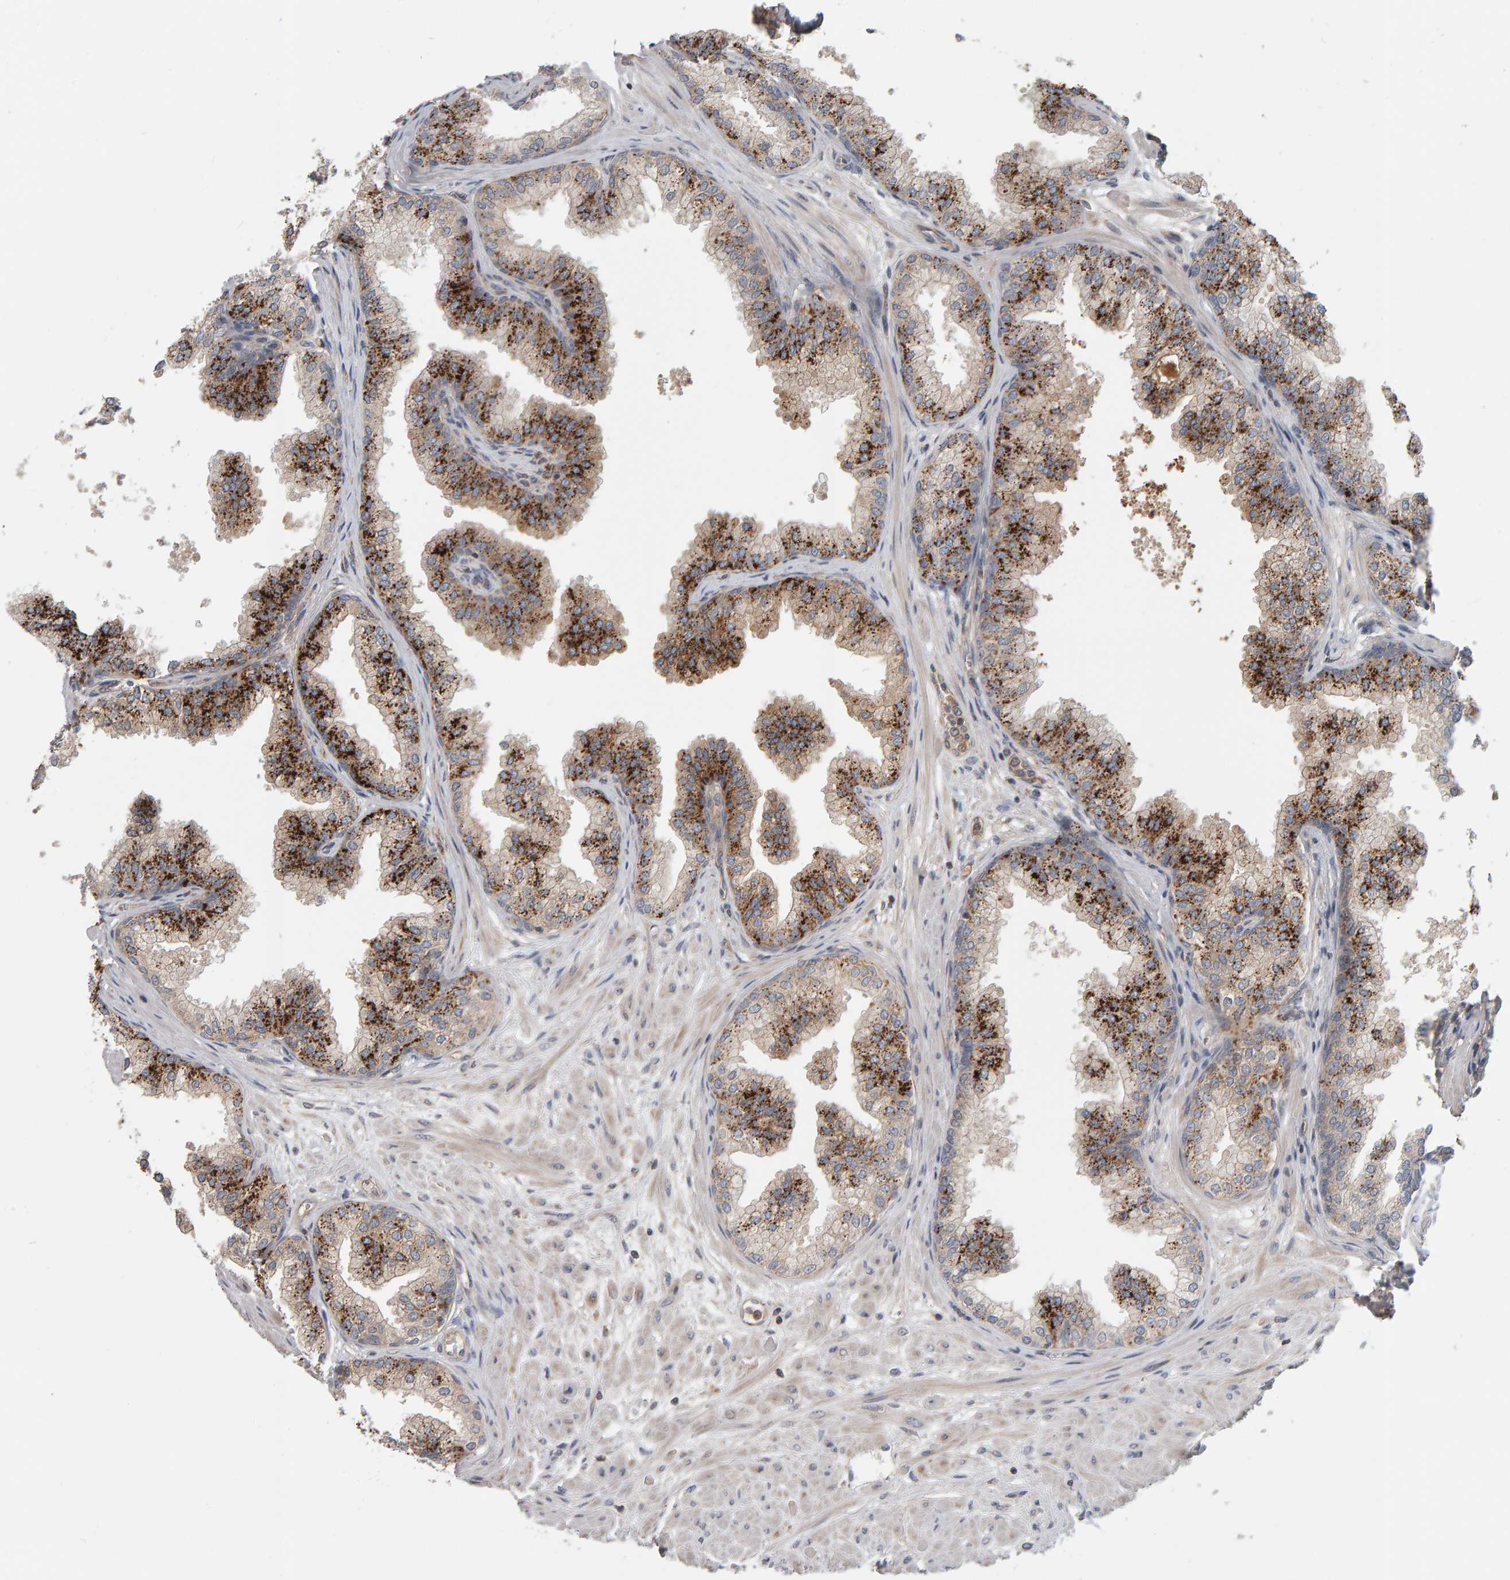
{"staining": {"intensity": "strong", "quantity": ">75%", "location": "cytoplasmic/membranous"}, "tissue": "prostate", "cell_type": "Glandular cells", "image_type": "normal", "snomed": [{"axis": "morphology", "description": "Normal tissue, NOS"}, {"axis": "morphology", "description": "Urothelial carcinoma, Low grade"}, {"axis": "topography", "description": "Urinary bladder"}, {"axis": "topography", "description": "Prostate"}], "caption": "A brown stain highlights strong cytoplasmic/membranous positivity of a protein in glandular cells of benign human prostate. (DAB (3,3'-diaminobenzidine) IHC, brown staining for protein, blue staining for nuclei).", "gene": "C9orf72", "patient": {"sex": "male", "age": 60}}